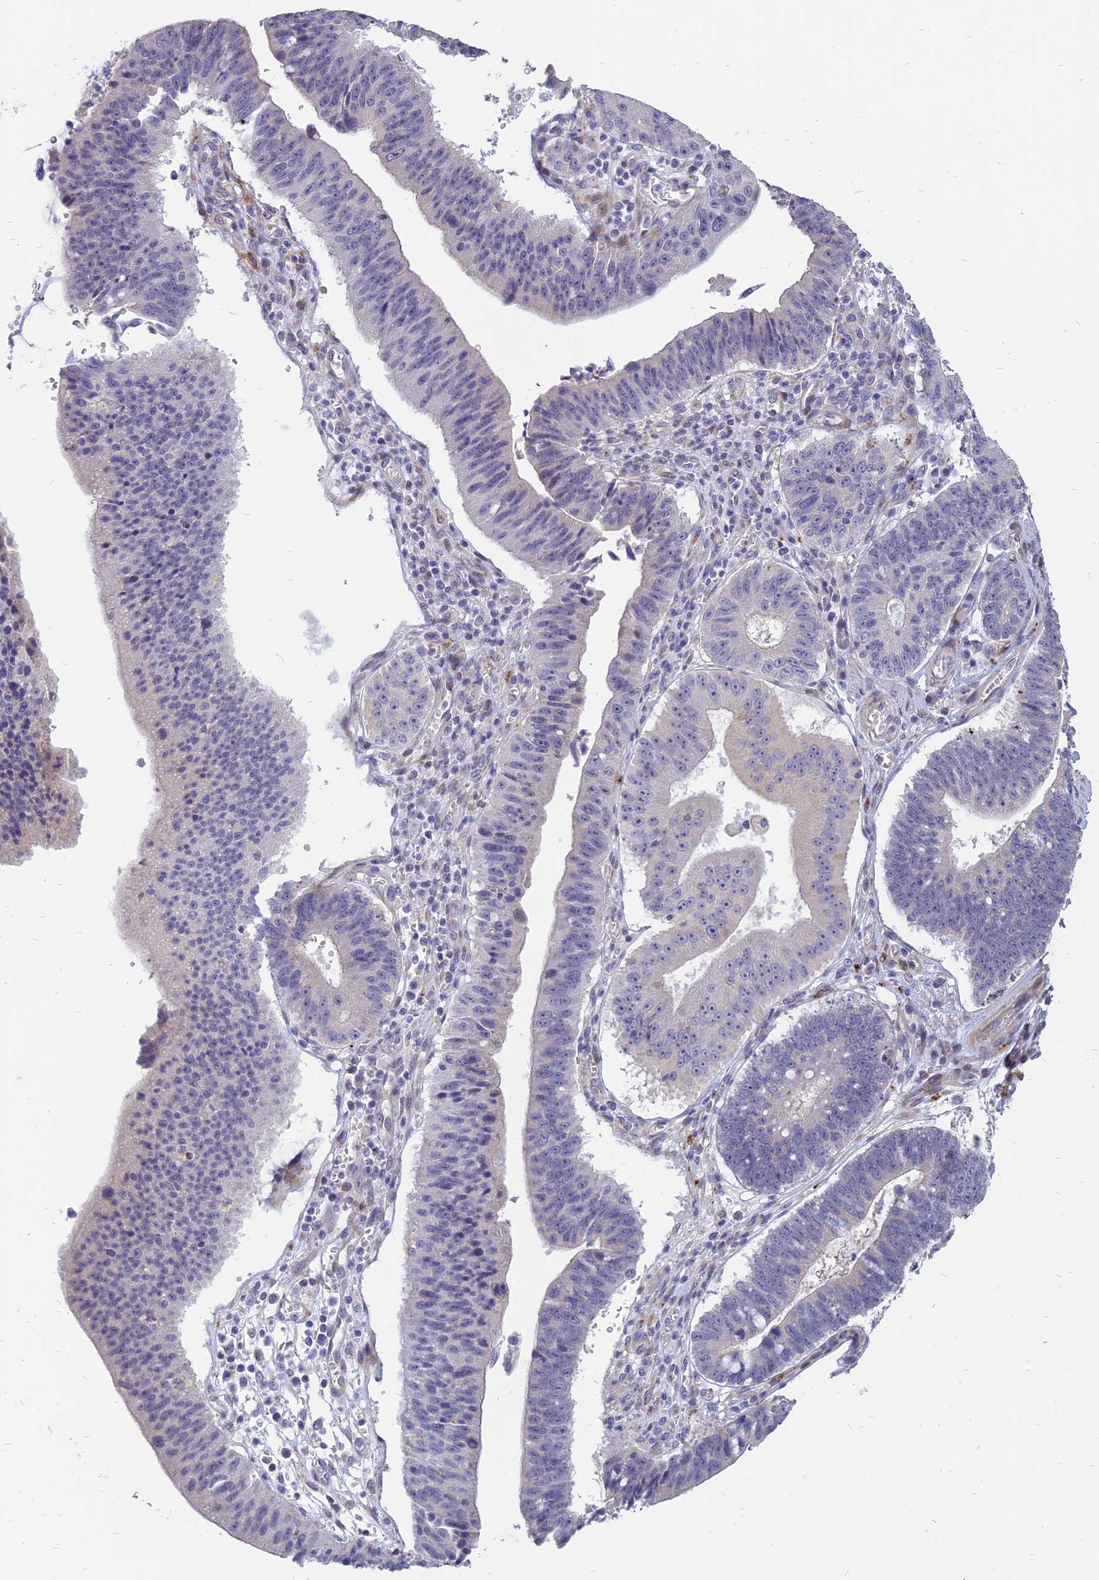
{"staining": {"intensity": "negative", "quantity": "none", "location": "none"}, "tissue": "stomach cancer", "cell_type": "Tumor cells", "image_type": "cancer", "snomed": [{"axis": "morphology", "description": "Adenocarcinoma, NOS"}, {"axis": "topography", "description": "Stomach"}], "caption": "IHC of stomach cancer displays no staining in tumor cells.", "gene": "ST3GAL6", "patient": {"sex": "male", "age": 59}}